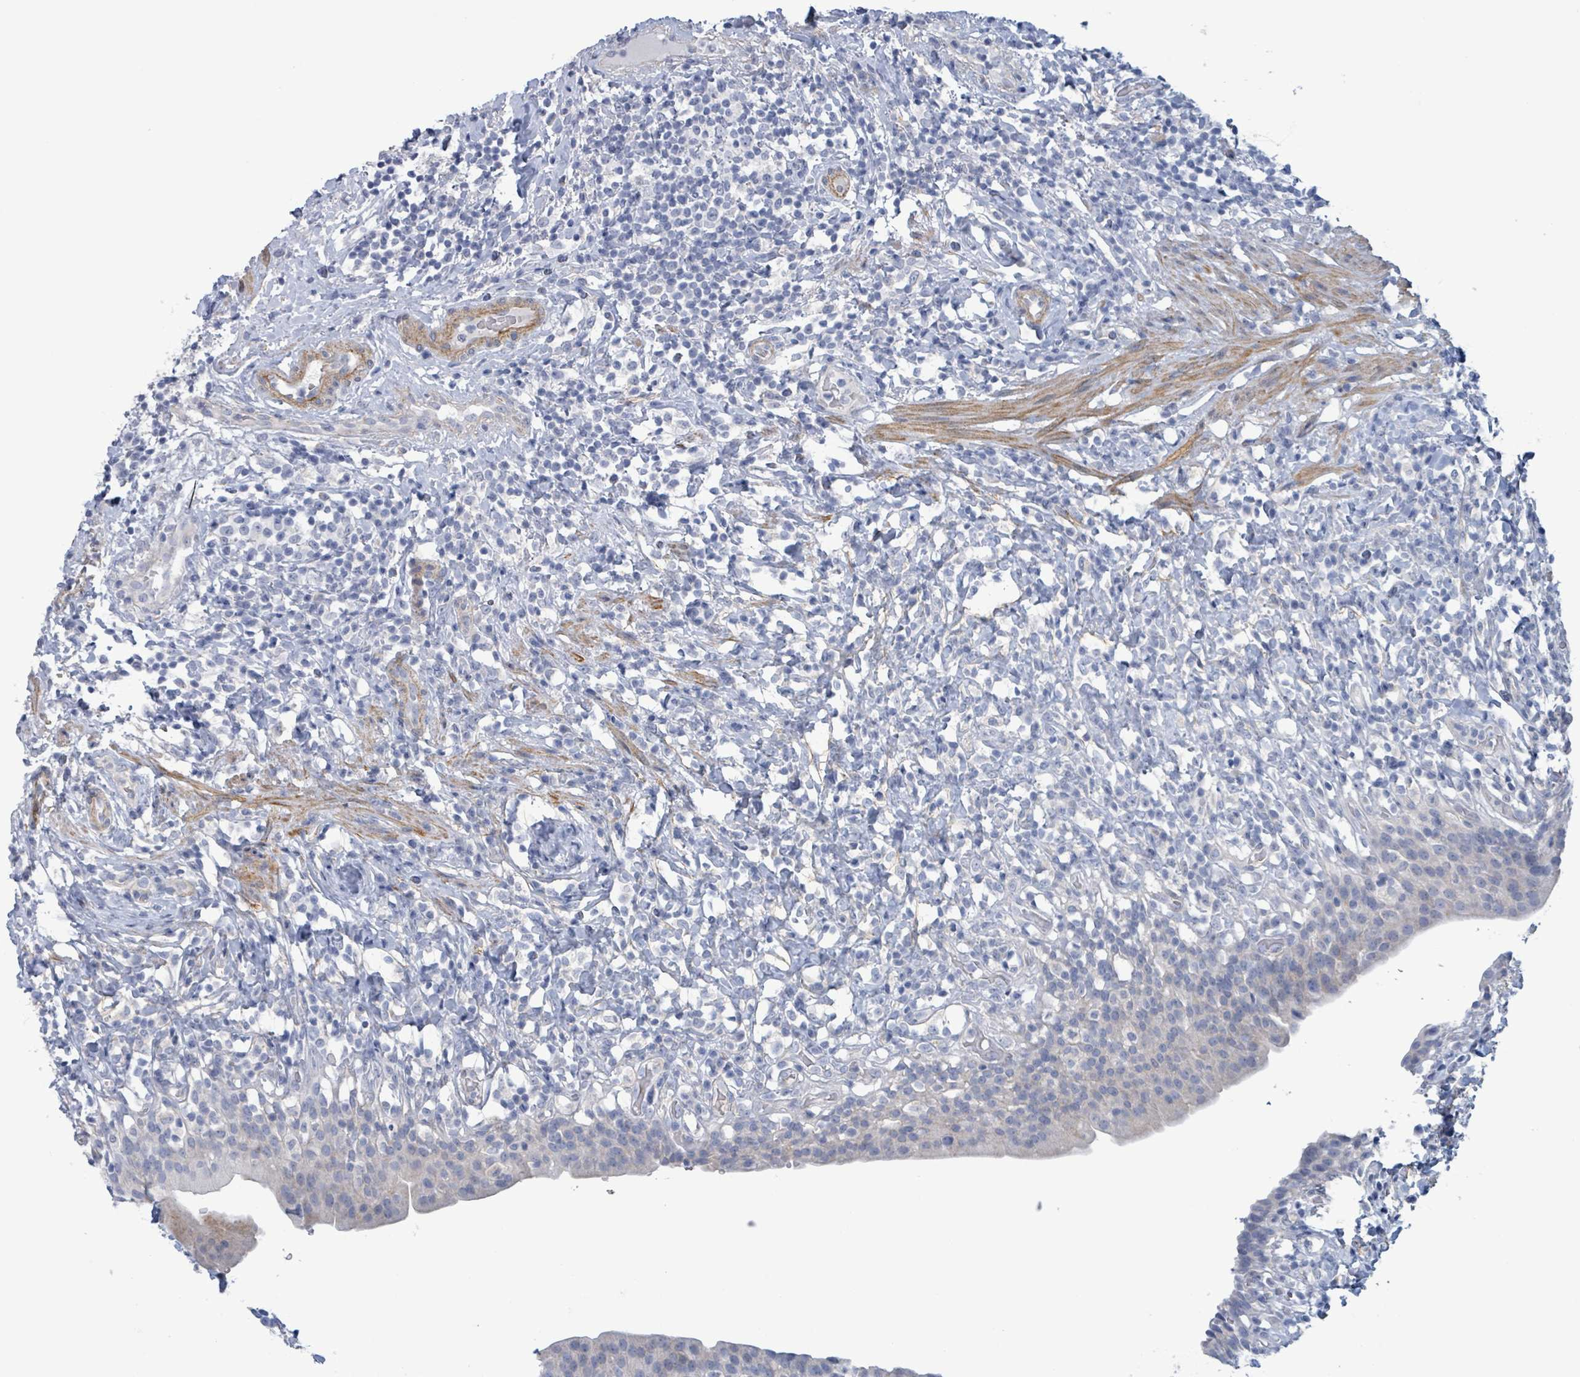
{"staining": {"intensity": "negative", "quantity": "none", "location": "none"}, "tissue": "urinary bladder", "cell_type": "Urothelial cells", "image_type": "normal", "snomed": [{"axis": "morphology", "description": "Normal tissue, NOS"}, {"axis": "morphology", "description": "Inflammation, NOS"}, {"axis": "topography", "description": "Urinary bladder"}], "caption": "The micrograph exhibits no significant staining in urothelial cells of urinary bladder. (DAB immunohistochemistry (IHC), high magnification).", "gene": "PKLR", "patient": {"sex": "male", "age": 64}}